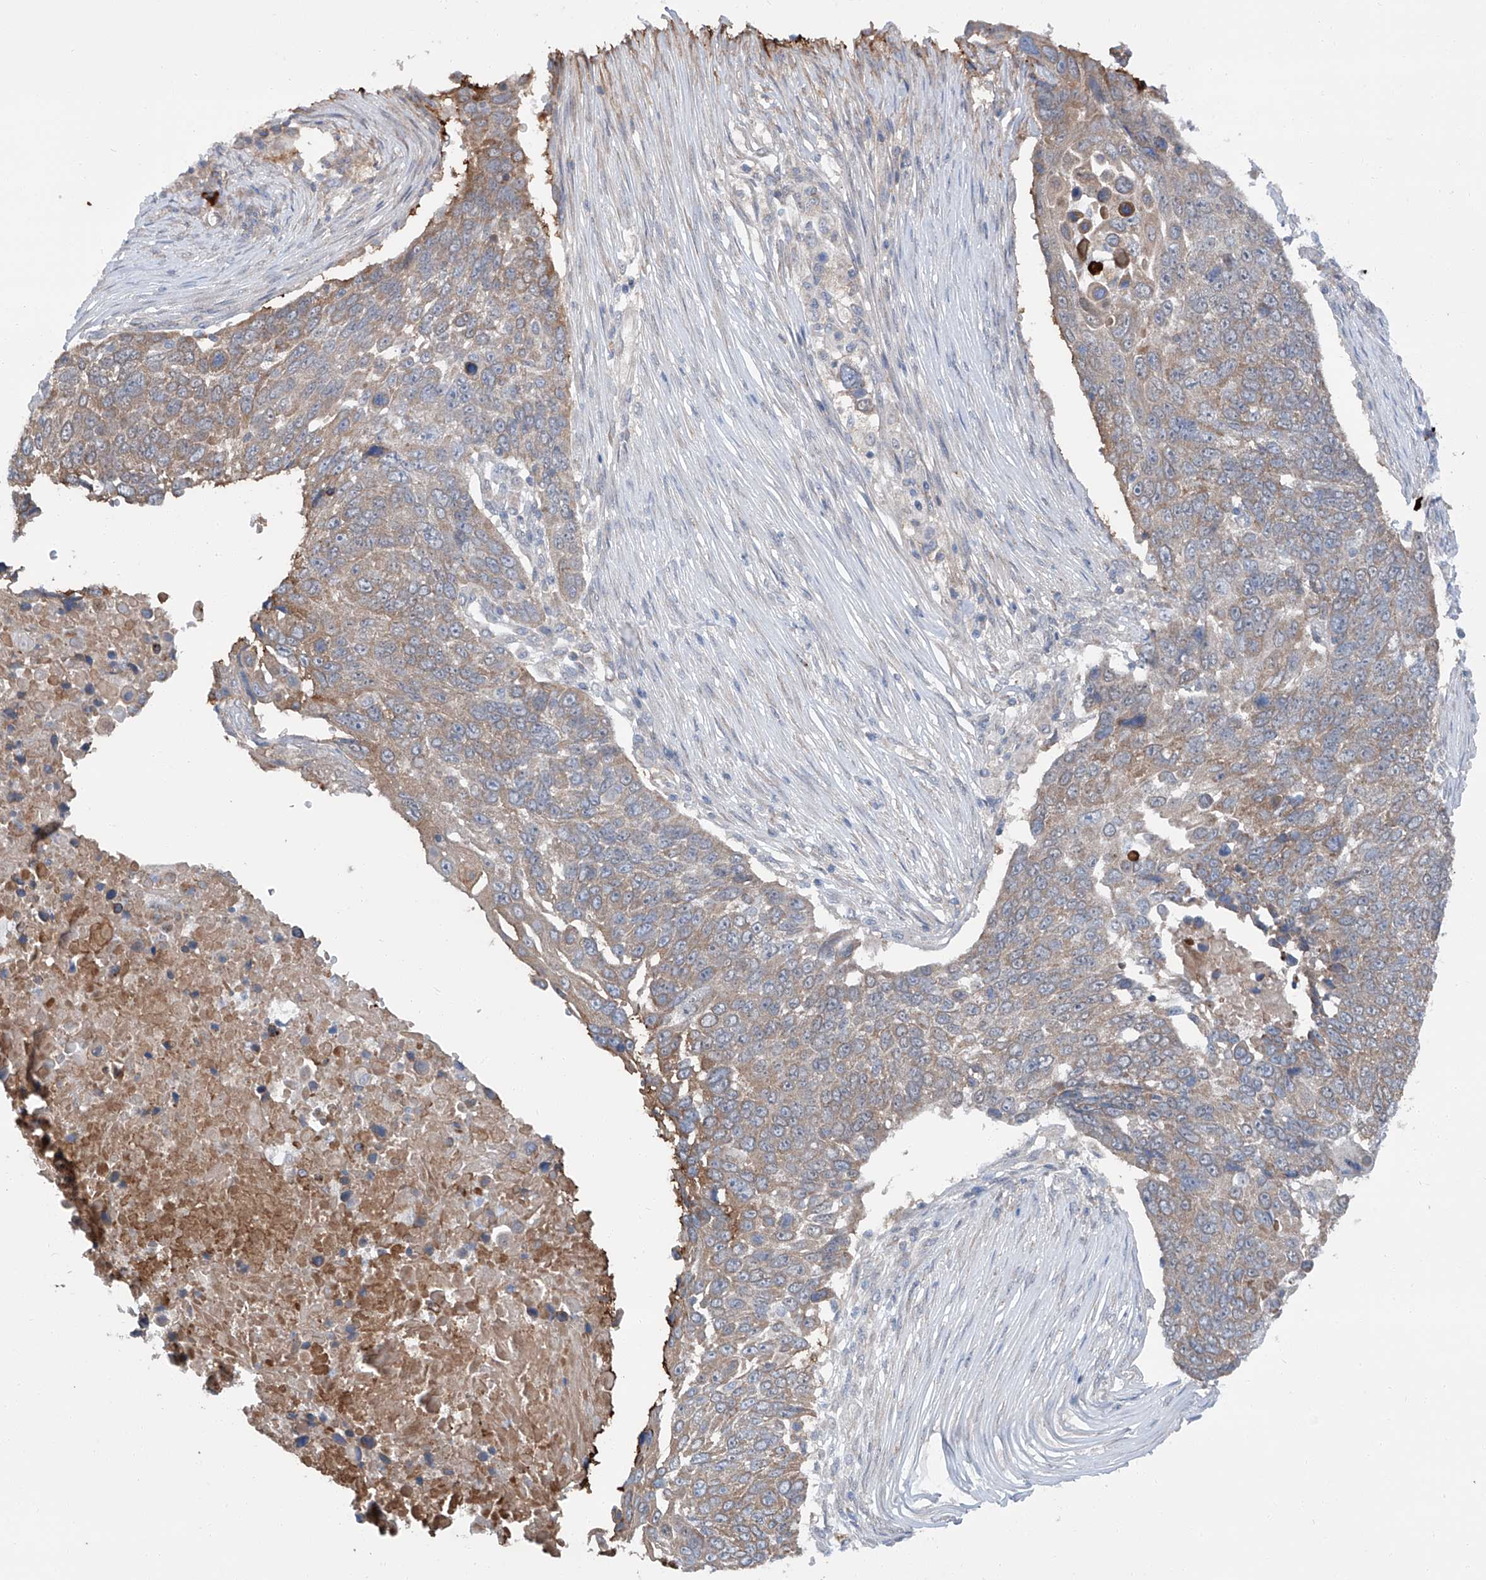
{"staining": {"intensity": "moderate", "quantity": ">75%", "location": "cytoplasmic/membranous"}, "tissue": "lung cancer", "cell_type": "Tumor cells", "image_type": "cancer", "snomed": [{"axis": "morphology", "description": "Squamous cell carcinoma, NOS"}, {"axis": "topography", "description": "Lung"}], "caption": "A photomicrograph of lung cancer stained for a protein shows moderate cytoplasmic/membranous brown staining in tumor cells. The protein of interest is shown in brown color, while the nuclei are stained blue.", "gene": "SIX4", "patient": {"sex": "male", "age": 66}}